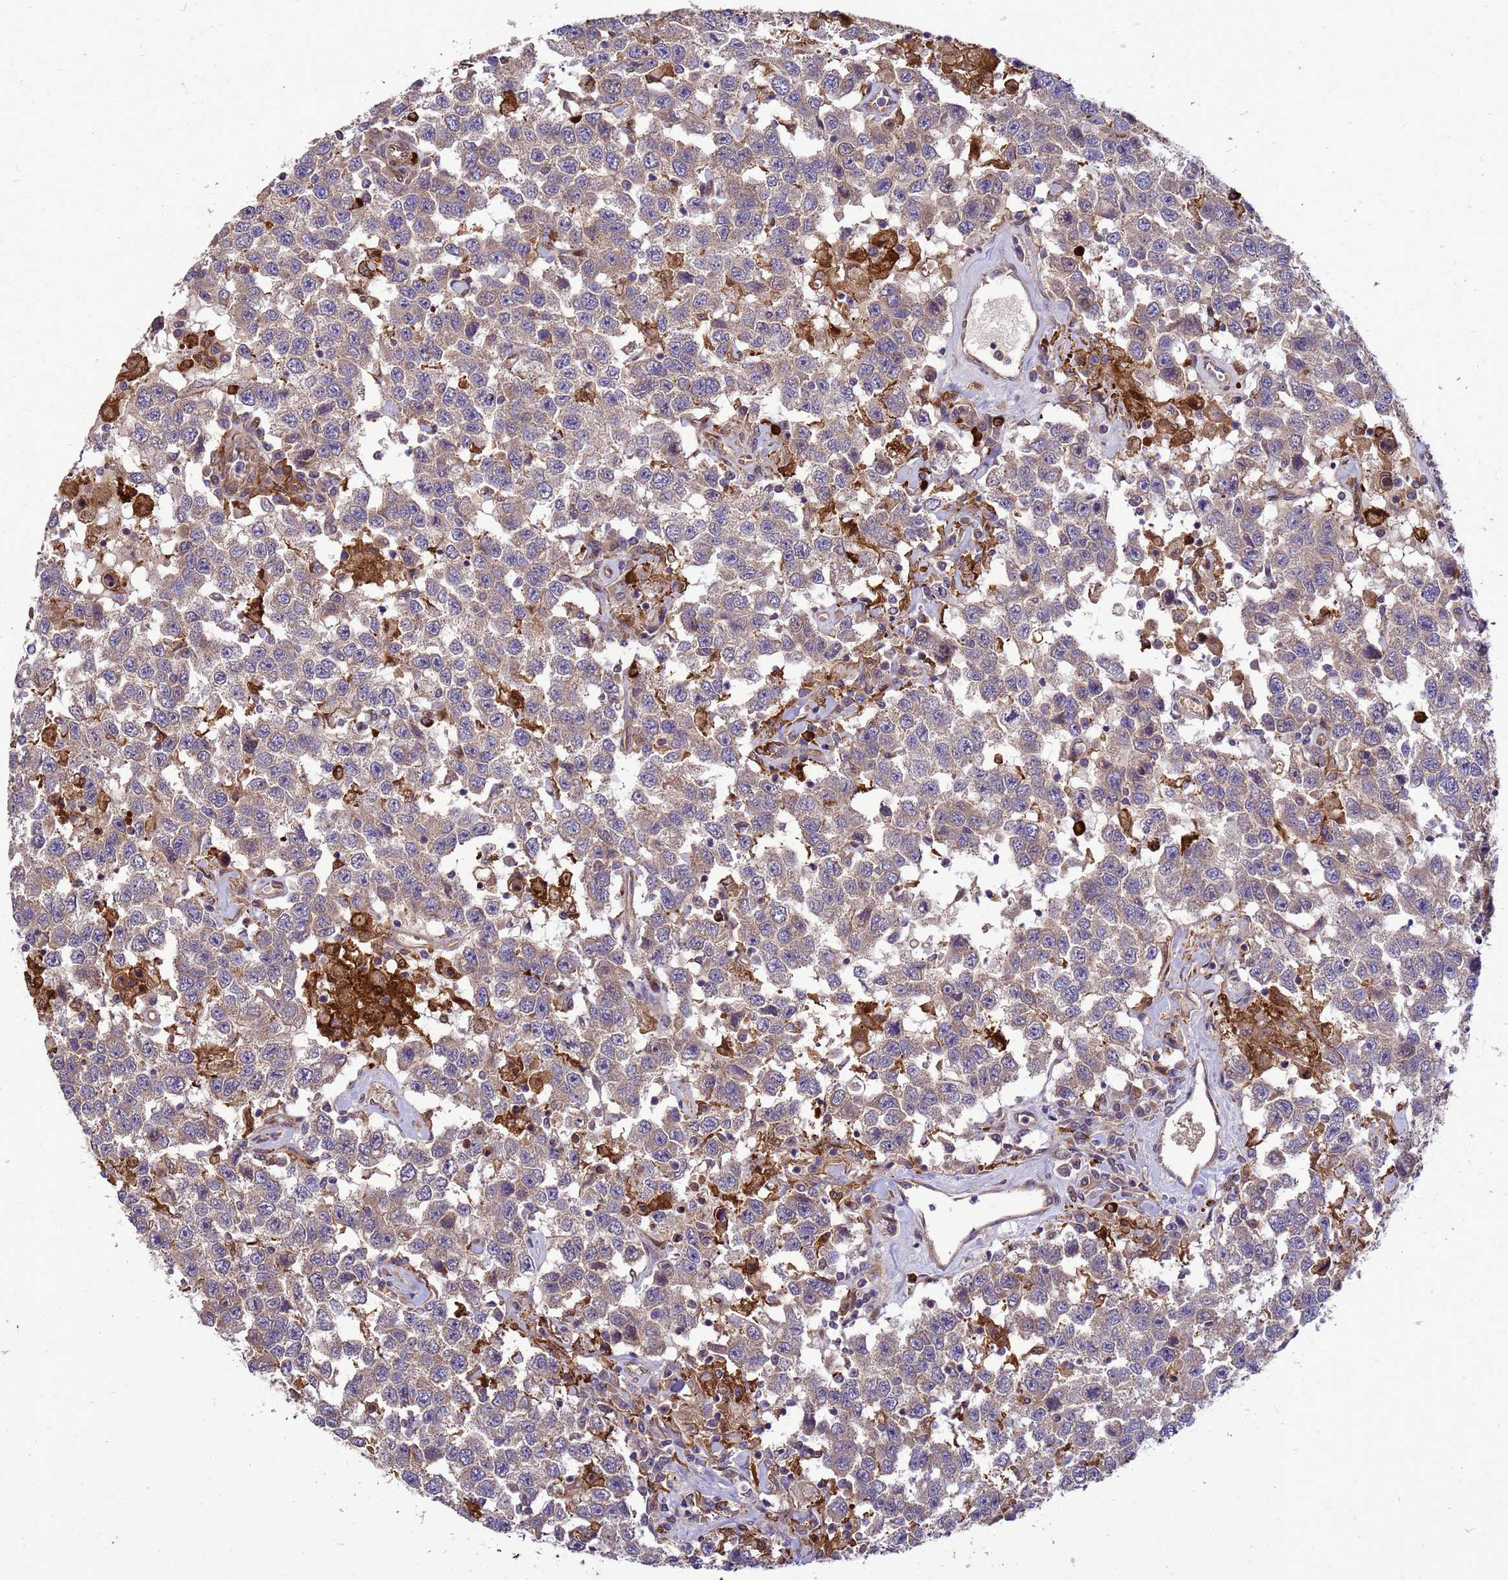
{"staining": {"intensity": "weak", "quantity": "25%-75%", "location": "cytoplasmic/membranous"}, "tissue": "testis cancer", "cell_type": "Tumor cells", "image_type": "cancer", "snomed": [{"axis": "morphology", "description": "Seminoma, NOS"}, {"axis": "topography", "description": "Testis"}], "caption": "The micrograph reveals staining of testis seminoma, revealing weak cytoplasmic/membranous protein staining (brown color) within tumor cells.", "gene": "RNF215", "patient": {"sex": "male", "age": 41}}